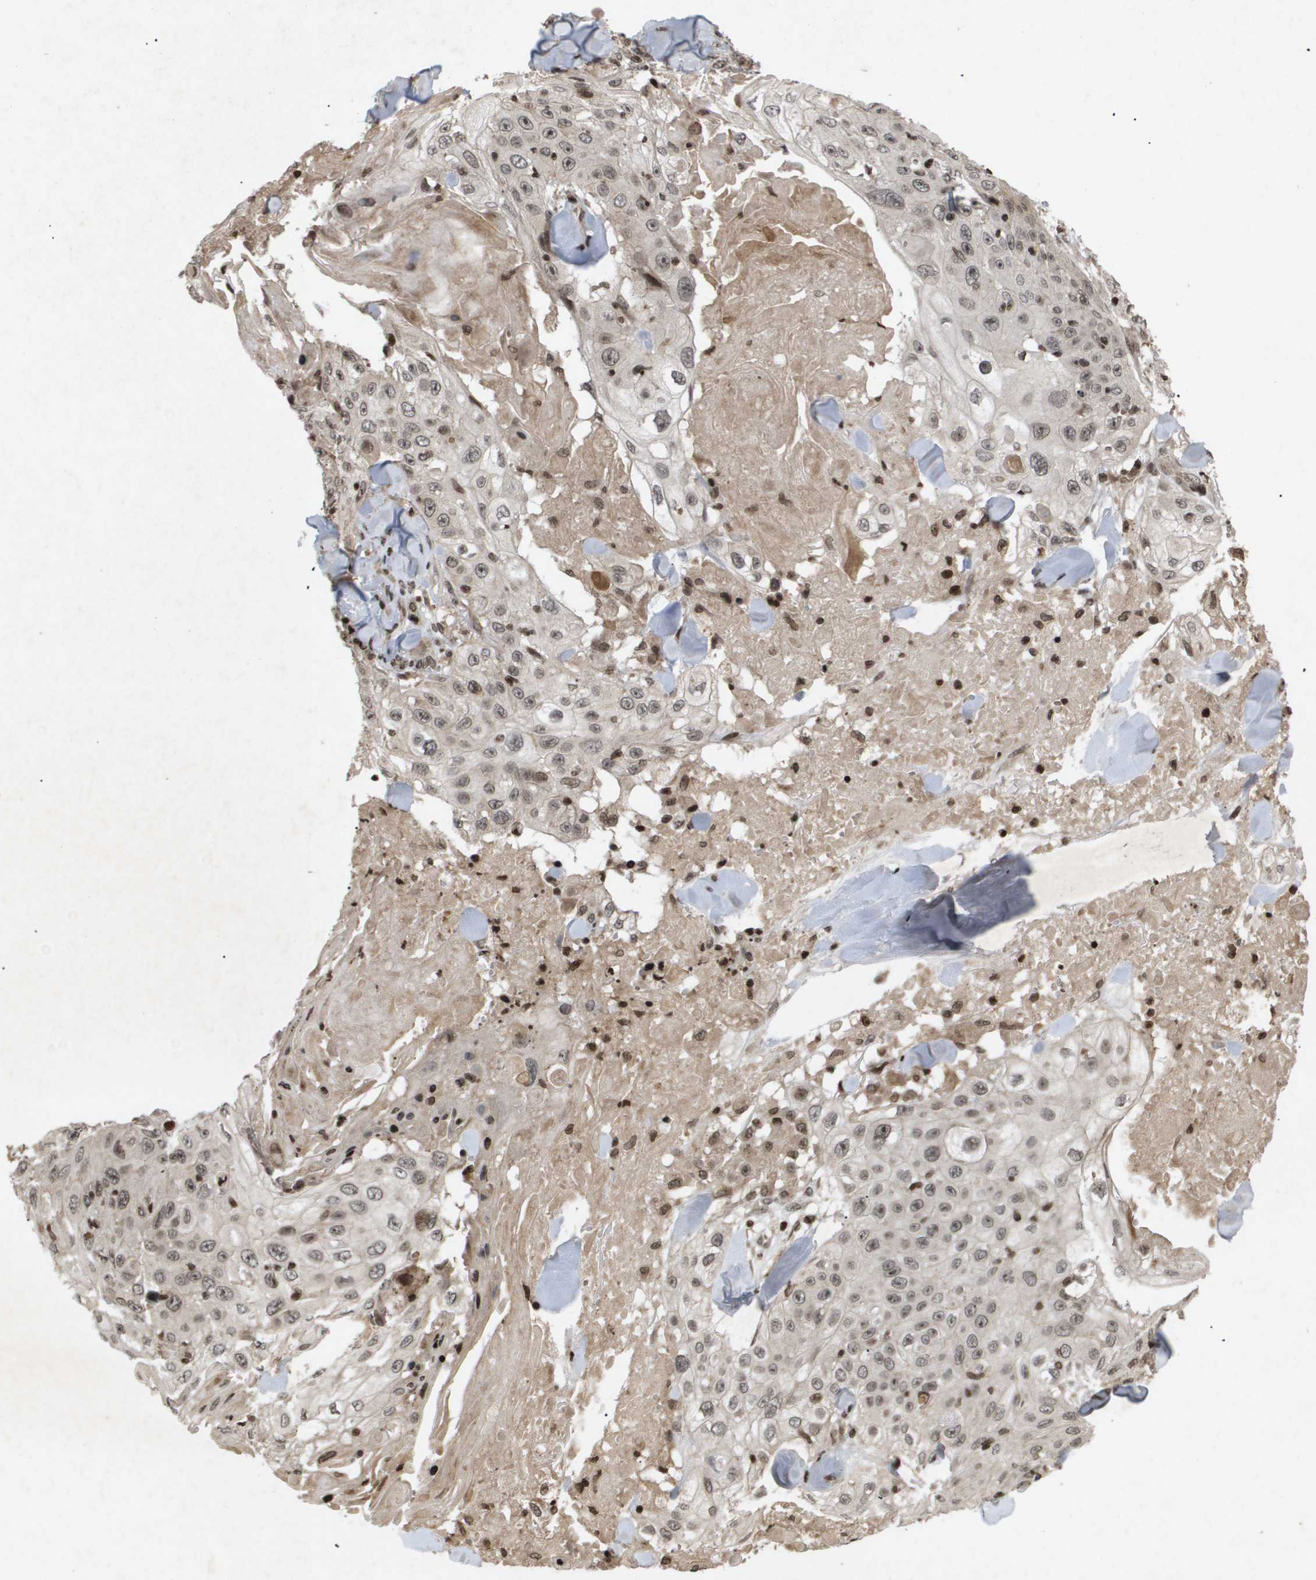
{"staining": {"intensity": "negative", "quantity": "none", "location": "none"}, "tissue": "skin cancer", "cell_type": "Tumor cells", "image_type": "cancer", "snomed": [{"axis": "morphology", "description": "Squamous cell carcinoma, NOS"}, {"axis": "topography", "description": "Skin"}], "caption": "This is a micrograph of IHC staining of squamous cell carcinoma (skin), which shows no staining in tumor cells.", "gene": "HSPA6", "patient": {"sex": "male", "age": 86}}